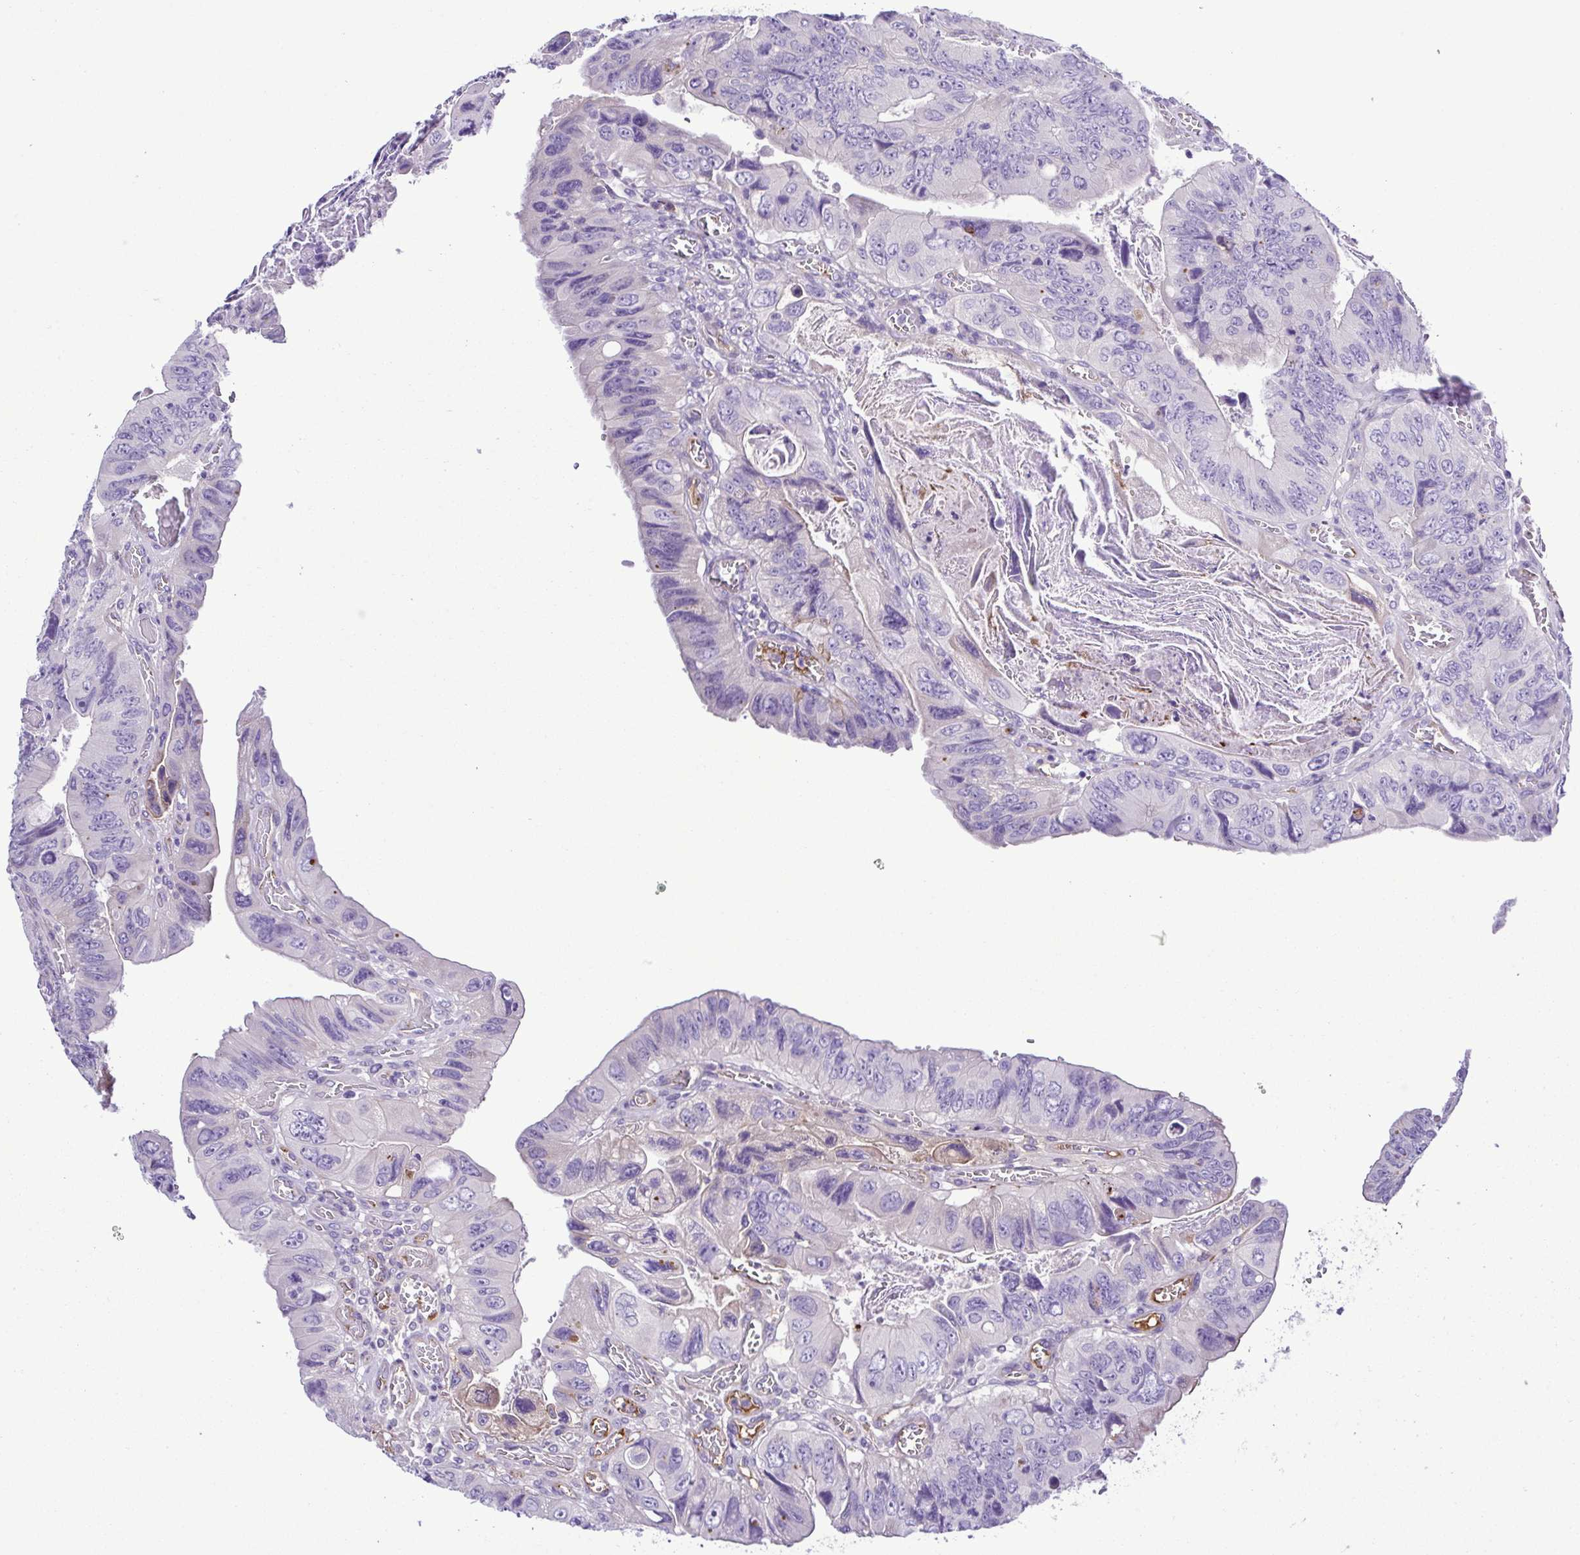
{"staining": {"intensity": "negative", "quantity": "none", "location": "none"}, "tissue": "colorectal cancer", "cell_type": "Tumor cells", "image_type": "cancer", "snomed": [{"axis": "morphology", "description": "Adenocarcinoma, NOS"}, {"axis": "topography", "description": "Colon"}], "caption": "Protein analysis of colorectal cancer (adenocarcinoma) reveals no significant staining in tumor cells.", "gene": "GABBR2", "patient": {"sex": "female", "age": 84}}